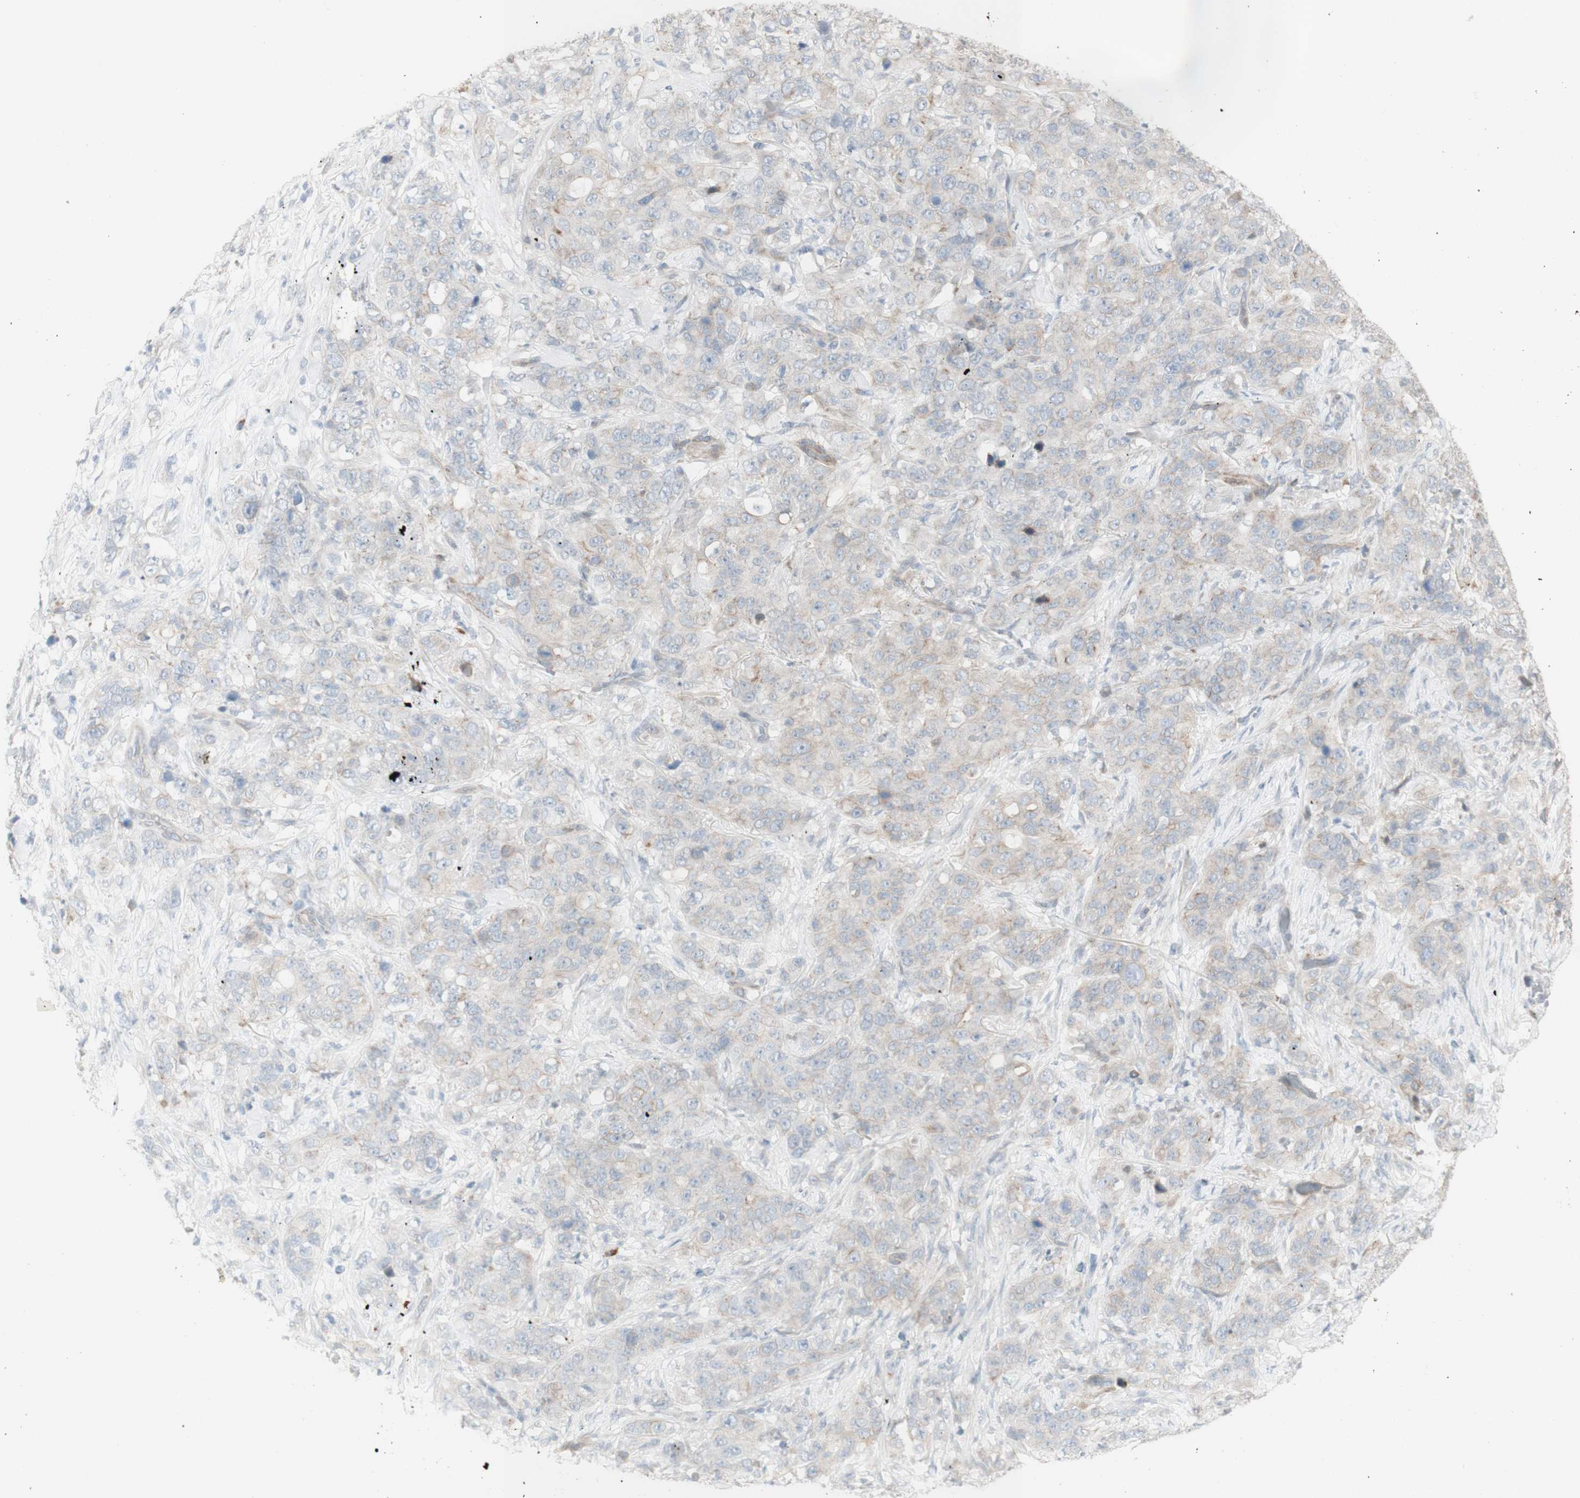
{"staining": {"intensity": "negative", "quantity": "none", "location": "none"}, "tissue": "stomach cancer", "cell_type": "Tumor cells", "image_type": "cancer", "snomed": [{"axis": "morphology", "description": "Adenocarcinoma, NOS"}, {"axis": "topography", "description": "Stomach"}], "caption": "The histopathology image shows no significant positivity in tumor cells of adenocarcinoma (stomach).", "gene": "NDST4", "patient": {"sex": "male", "age": 48}}